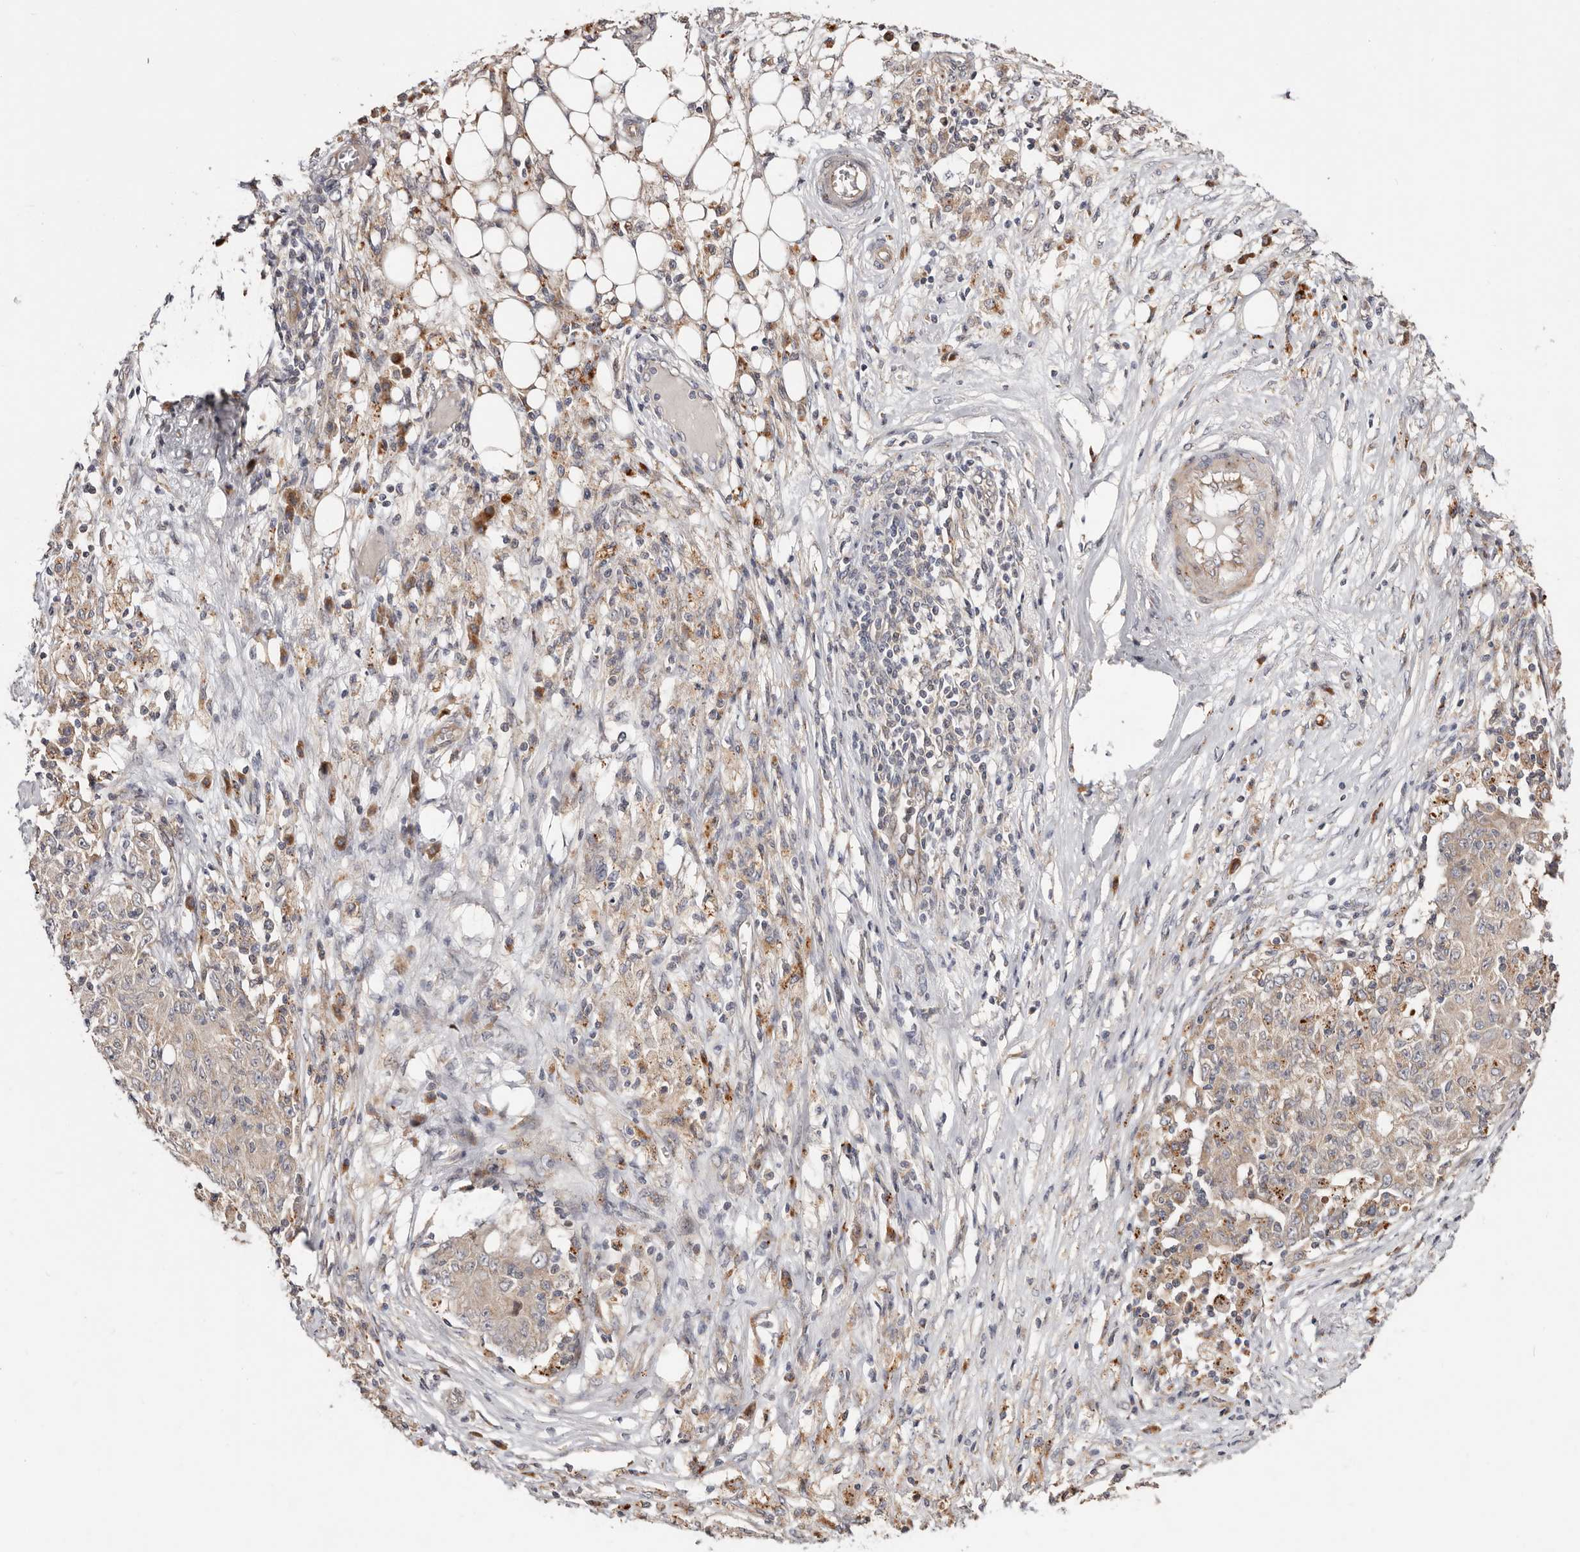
{"staining": {"intensity": "weak", "quantity": "<25%", "location": "cytoplasmic/membranous"}, "tissue": "ovarian cancer", "cell_type": "Tumor cells", "image_type": "cancer", "snomed": [{"axis": "morphology", "description": "Carcinoma, endometroid"}, {"axis": "topography", "description": "Ovary"}], "caption": "Immunohistochemistry histopathology image of neoplastic tissue: ovarian endometroid carcinoma stained with DAB demonstrates no significant protein positivity in tumor cells. (Stains: DAB immunohistochemistry with hematoxylin counter stain, Microscopy: brightfield microscopy at high magnification).", "gene": "USP33", "patient": {"sex": "female", "age": 42}}